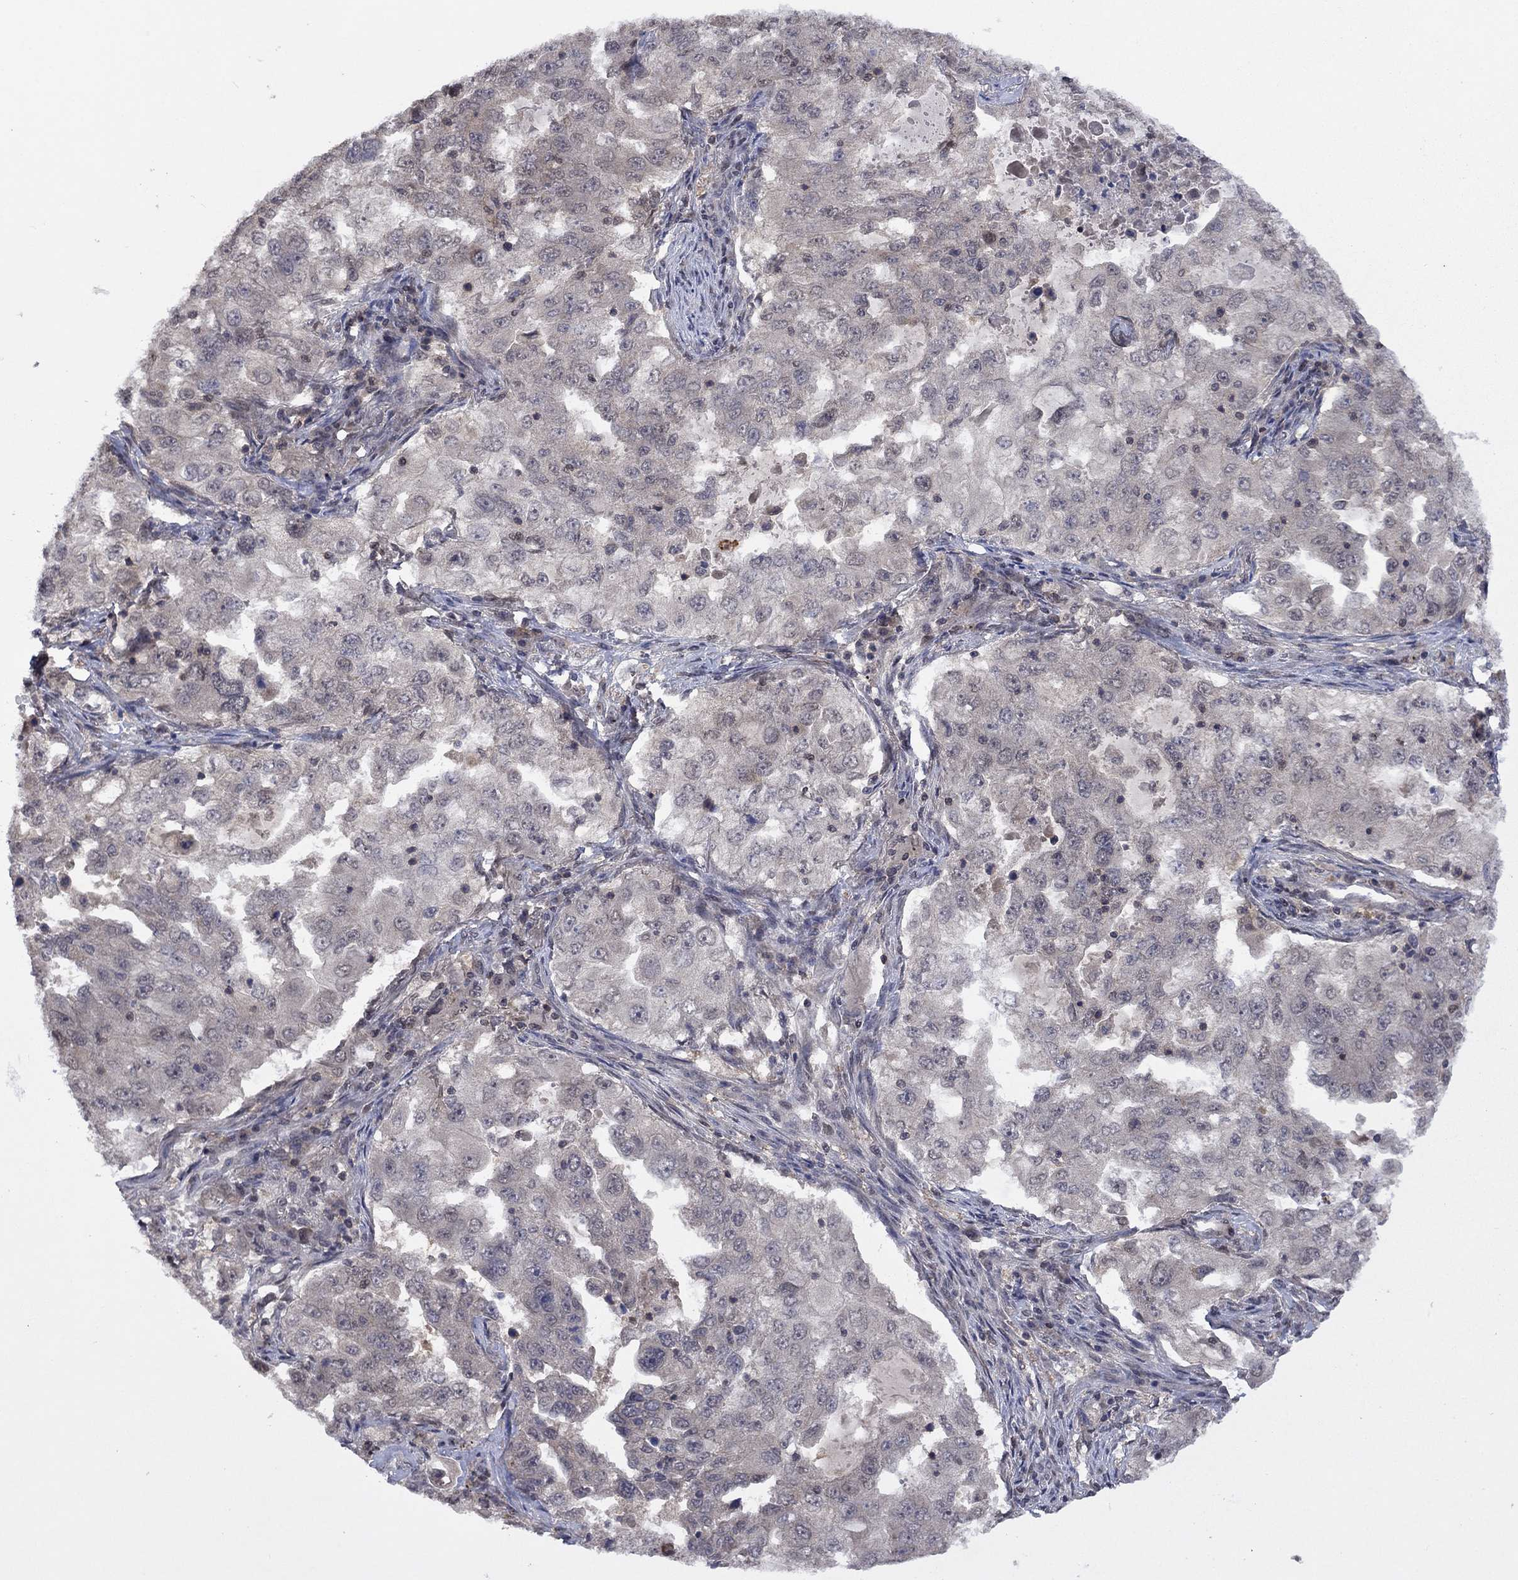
{"staining": {"intensity": "negative", "quantity": "none", "location": "none"}, "tissue": "lung cancer", "cell_type": "Tumor cells", "image_type": "cancer", "snomed": [{"axis": "morphology", "description": "Adenocarcinoma, NOS"}, {"axis": "topography", "description": "Lung"}], "caption": "Immunohistochemistry histopathology image of neoplastic tissue: human lung cancer (adenocarcinoma) stained with DAB exhibits no significant protein expression in tumor cells.", "gene": "IAH1", "patient": {"sex": "female", "age": 61}}